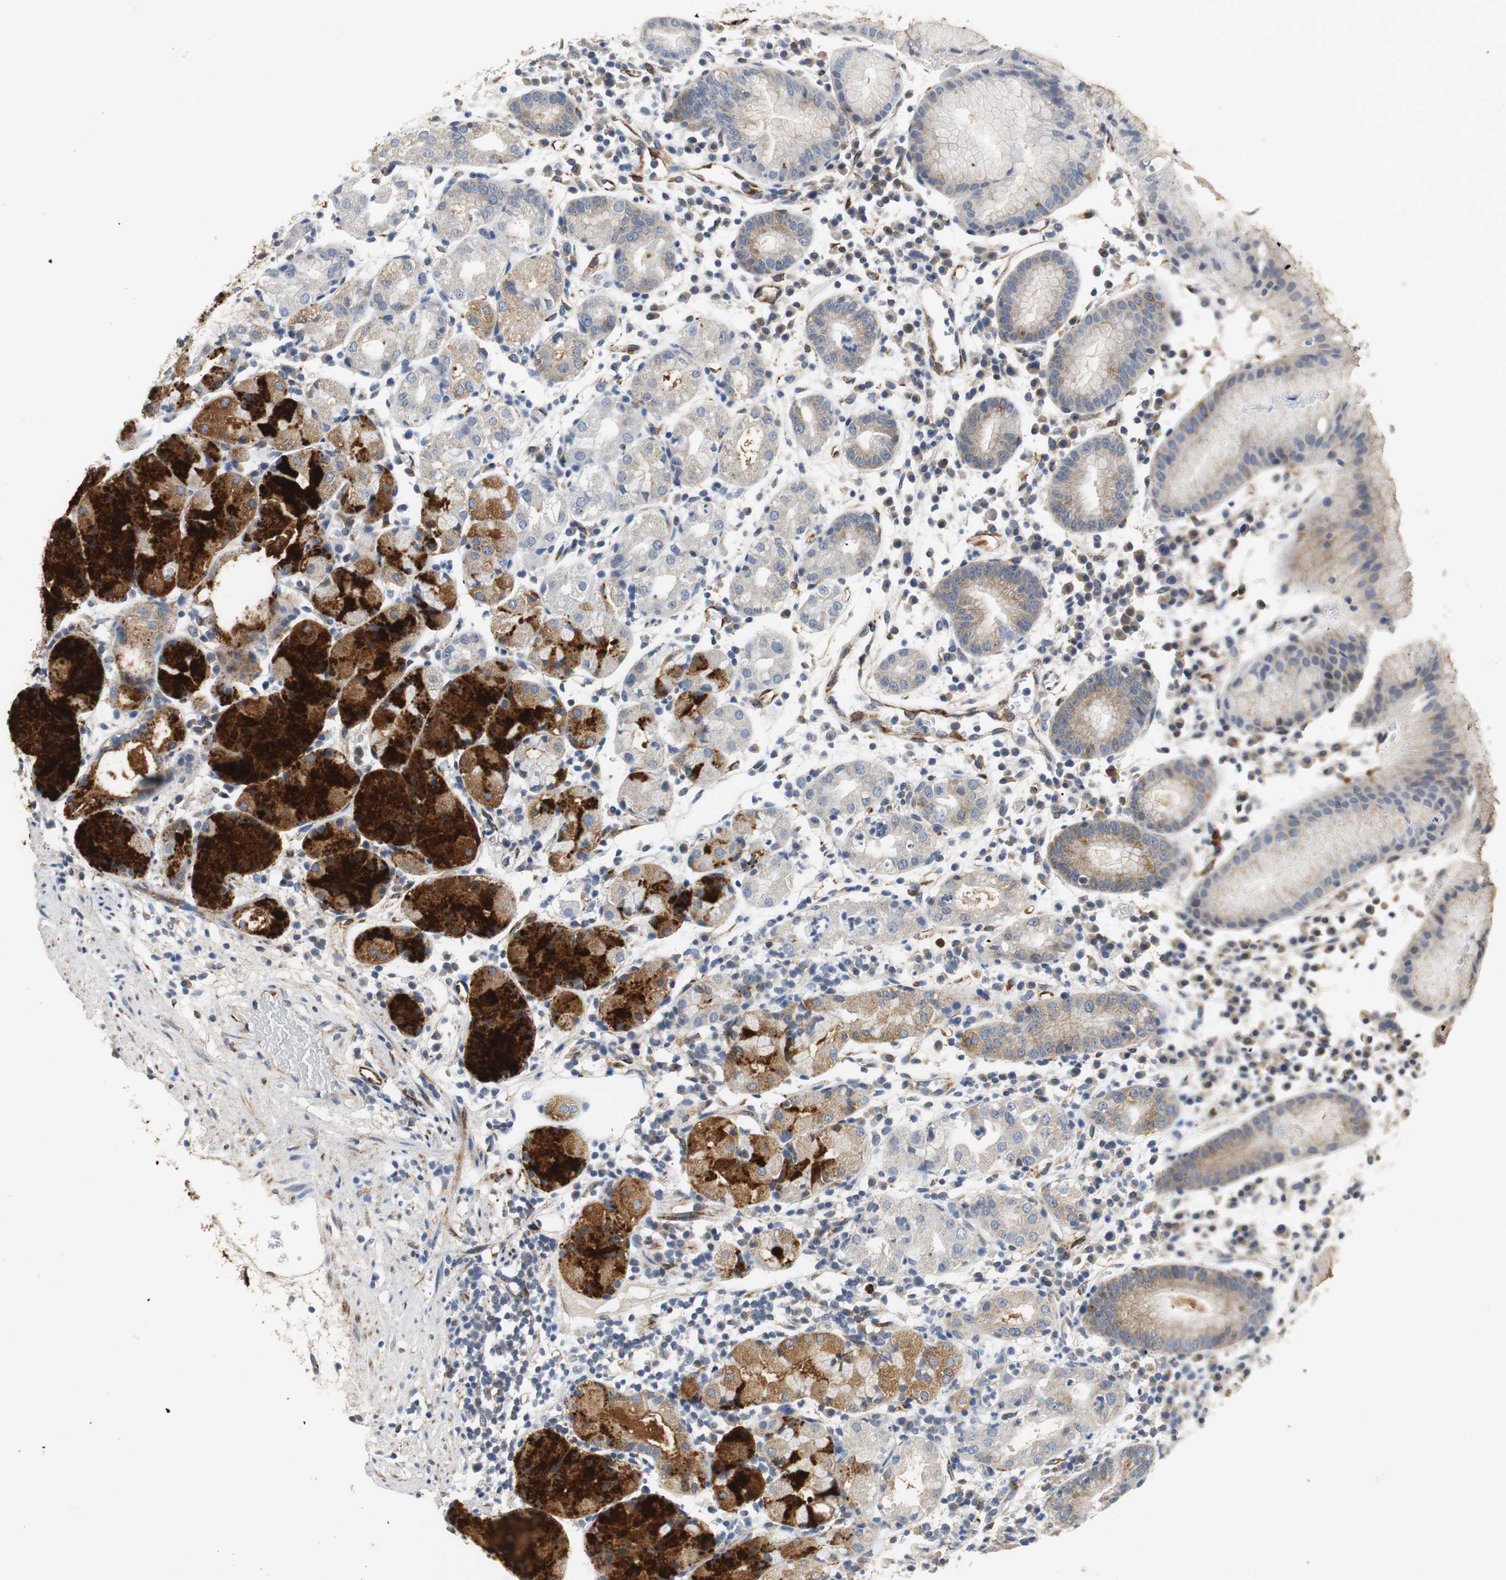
{"staining": {"intensity": "strong", "quantity": "25%-75%", "location": "cytoplasmic/membranous"}, "tissue": "stomach", "cell_type": "Glandular cells", "image_type": "normal", "snomed": [{"axis": "morphology", "description": "Normal tissue, NOS"}, {"axis": "topography", "description": "Stomach"}, {"axis": "topography", "description": "Stomach, lower"}], "caption": "High-magnification brightfield microscopy of unremarkable stomach stained with DAB (3,3'-diaminobenzidine) (brown) and counterstained with hematoxylin (blue). glandular cells exhibit strong cytoplasmic/membranous positivity is identified in about25%-75% of cells. (DAB IHC, brown staining for protein, blue staining for nuclei).", "gene": "ISCU", "patient": {"sex": "female", "age": 75}}